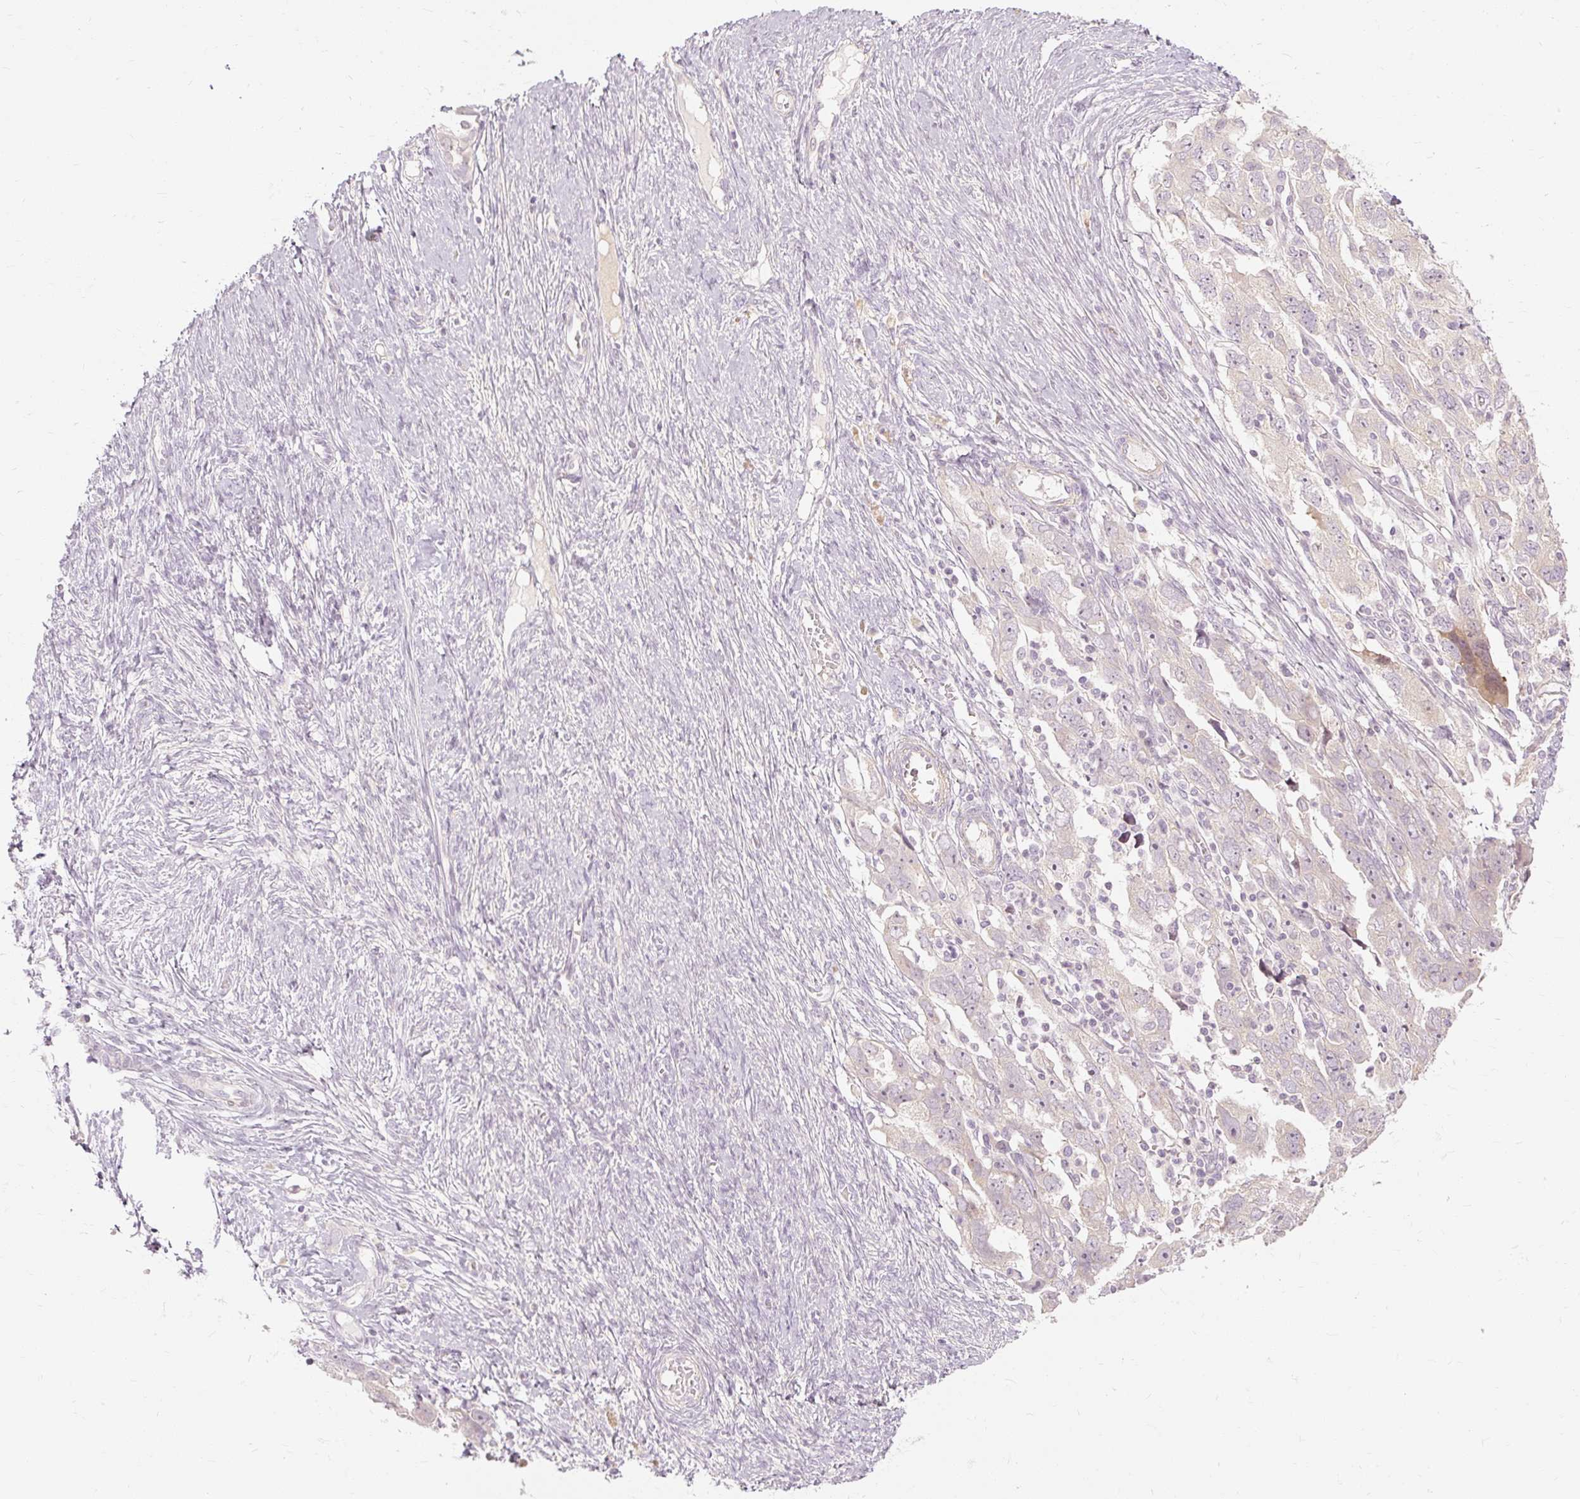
{"staining": {"intensity": "negative", "quantity": "none", "location": "none"}, "tissue": "ovarian cancer", "cell_type": "Tumor cells", "image_type": "cancer", "snomed": [{"axis": "morphology", "description": "Carcinoma, NOS"}, {"axis": "morphology", "description": "Cystadenocarcinoma, serous, NOS"}, {"axis": "topography", "description": "Ovary"}], "caption": "Protein analysis of ovarian cancer demonstrates no significant positivity in tumor cells. Brightfield microscopy of IHC stained with DAB (3,3'-diaminobenzidine) (brown) and hematoxylin (blue), captured at high magnification.", "gene": "CAPN3", "patient": {"sex": "female", "age": 69}}